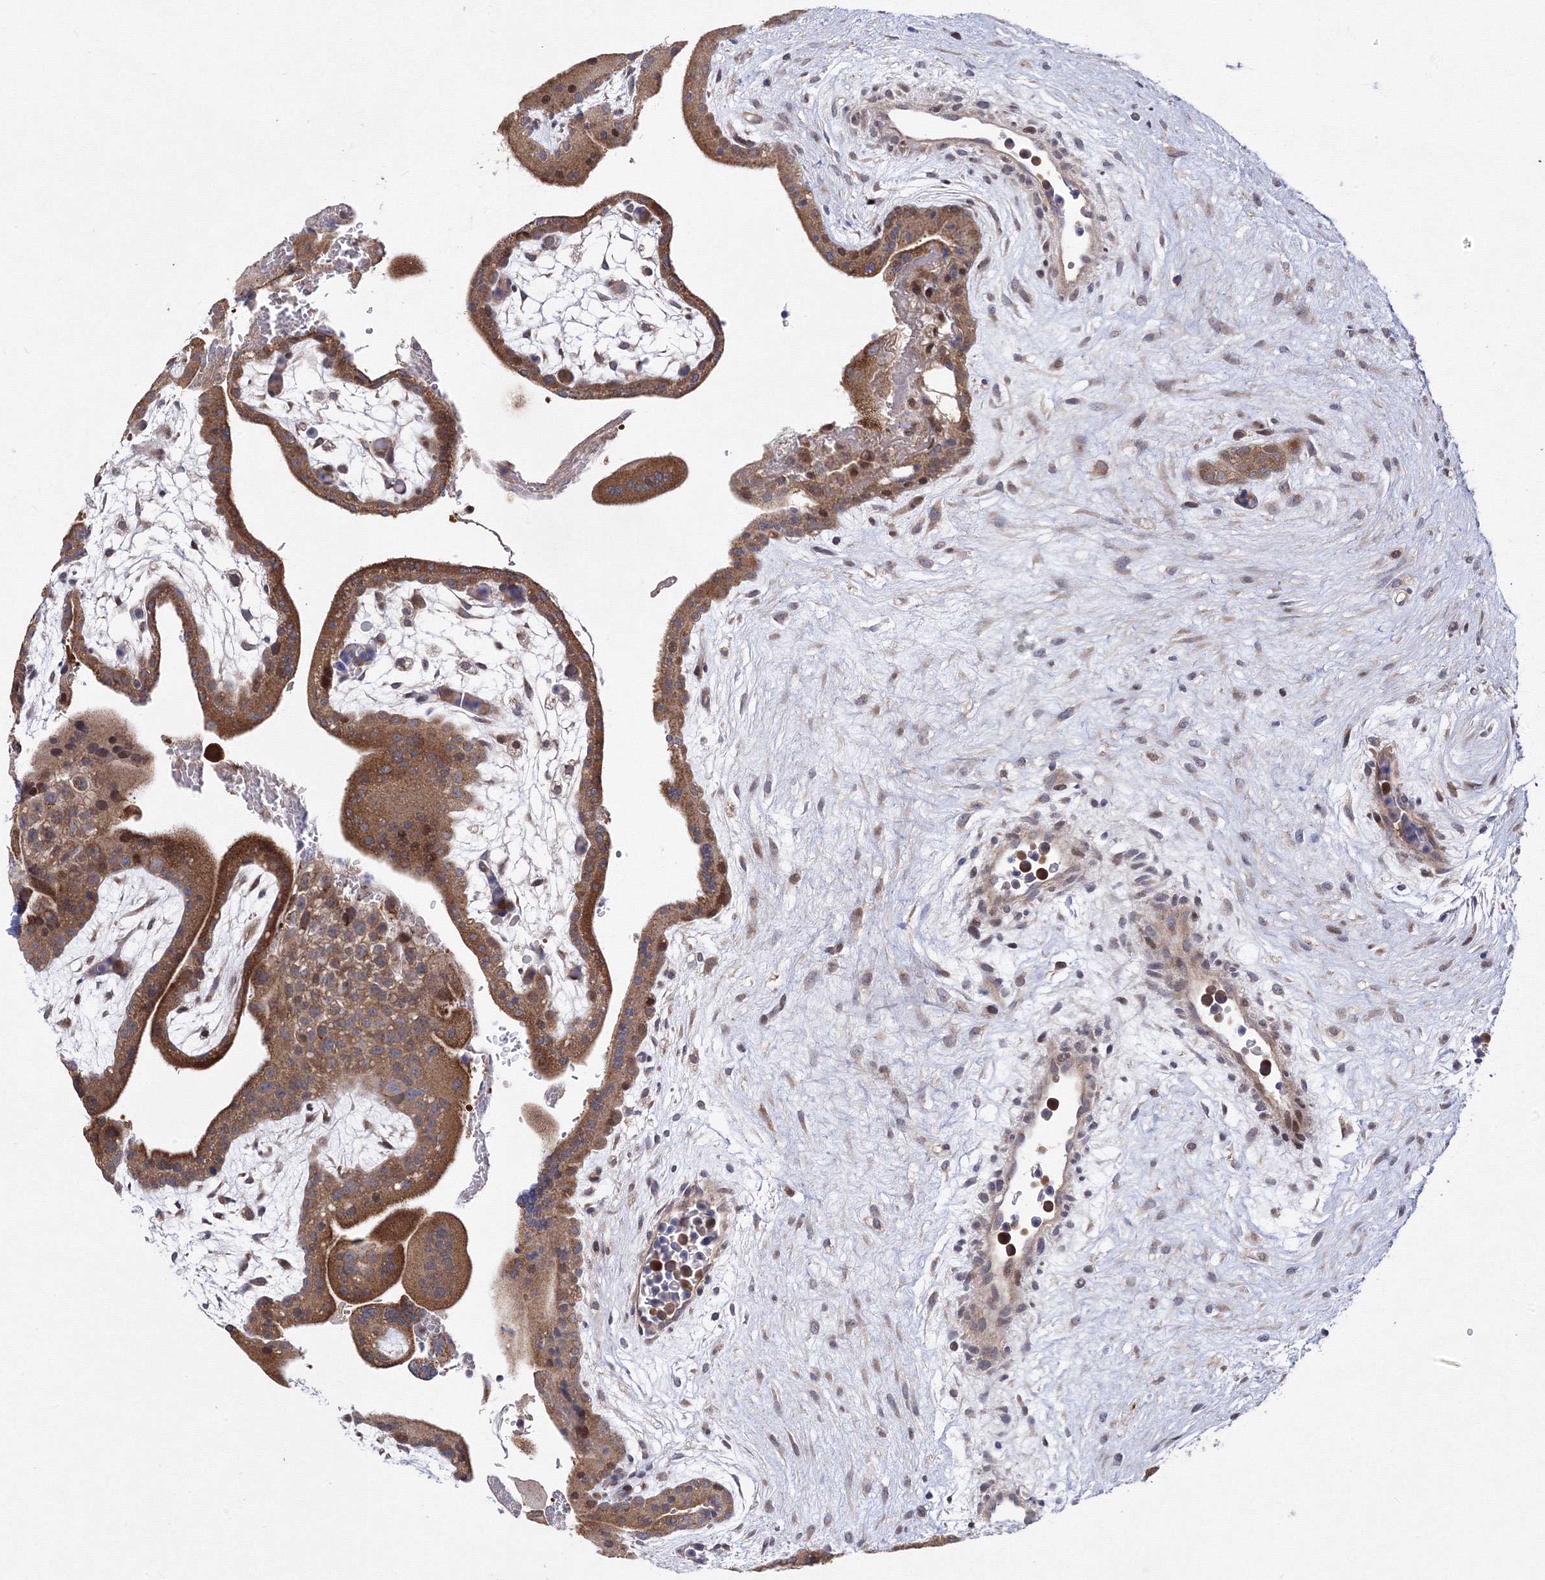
{"staining": {"intensity": "strong", "quantity": ">75%", "location": "cytoplasmic/membranous"}, "tissue": "placenta", "cell_type": "Trophoblastic cells", "image_type": "normal", "snomed": [{"axis": "morphology", "description": "Normal tissue, NOS"}, {"axis": "topography", "description": "Placenta"}], "caption": "High-magnification brightfield microscopy of benign placenta stained with DAB (3,3'-diaminobenzidine) (brown) and counterstained with hematoxylin (blue). trophoblastic cells exhibit strong cytoplasmic/membranous positivity is appreciated in approximately>75% of cells. (brown staining indicates protein expression, while blue staining denotes nuclei).", "gene": "GPN1", "patient": {"sex": "female", "age": 35}}